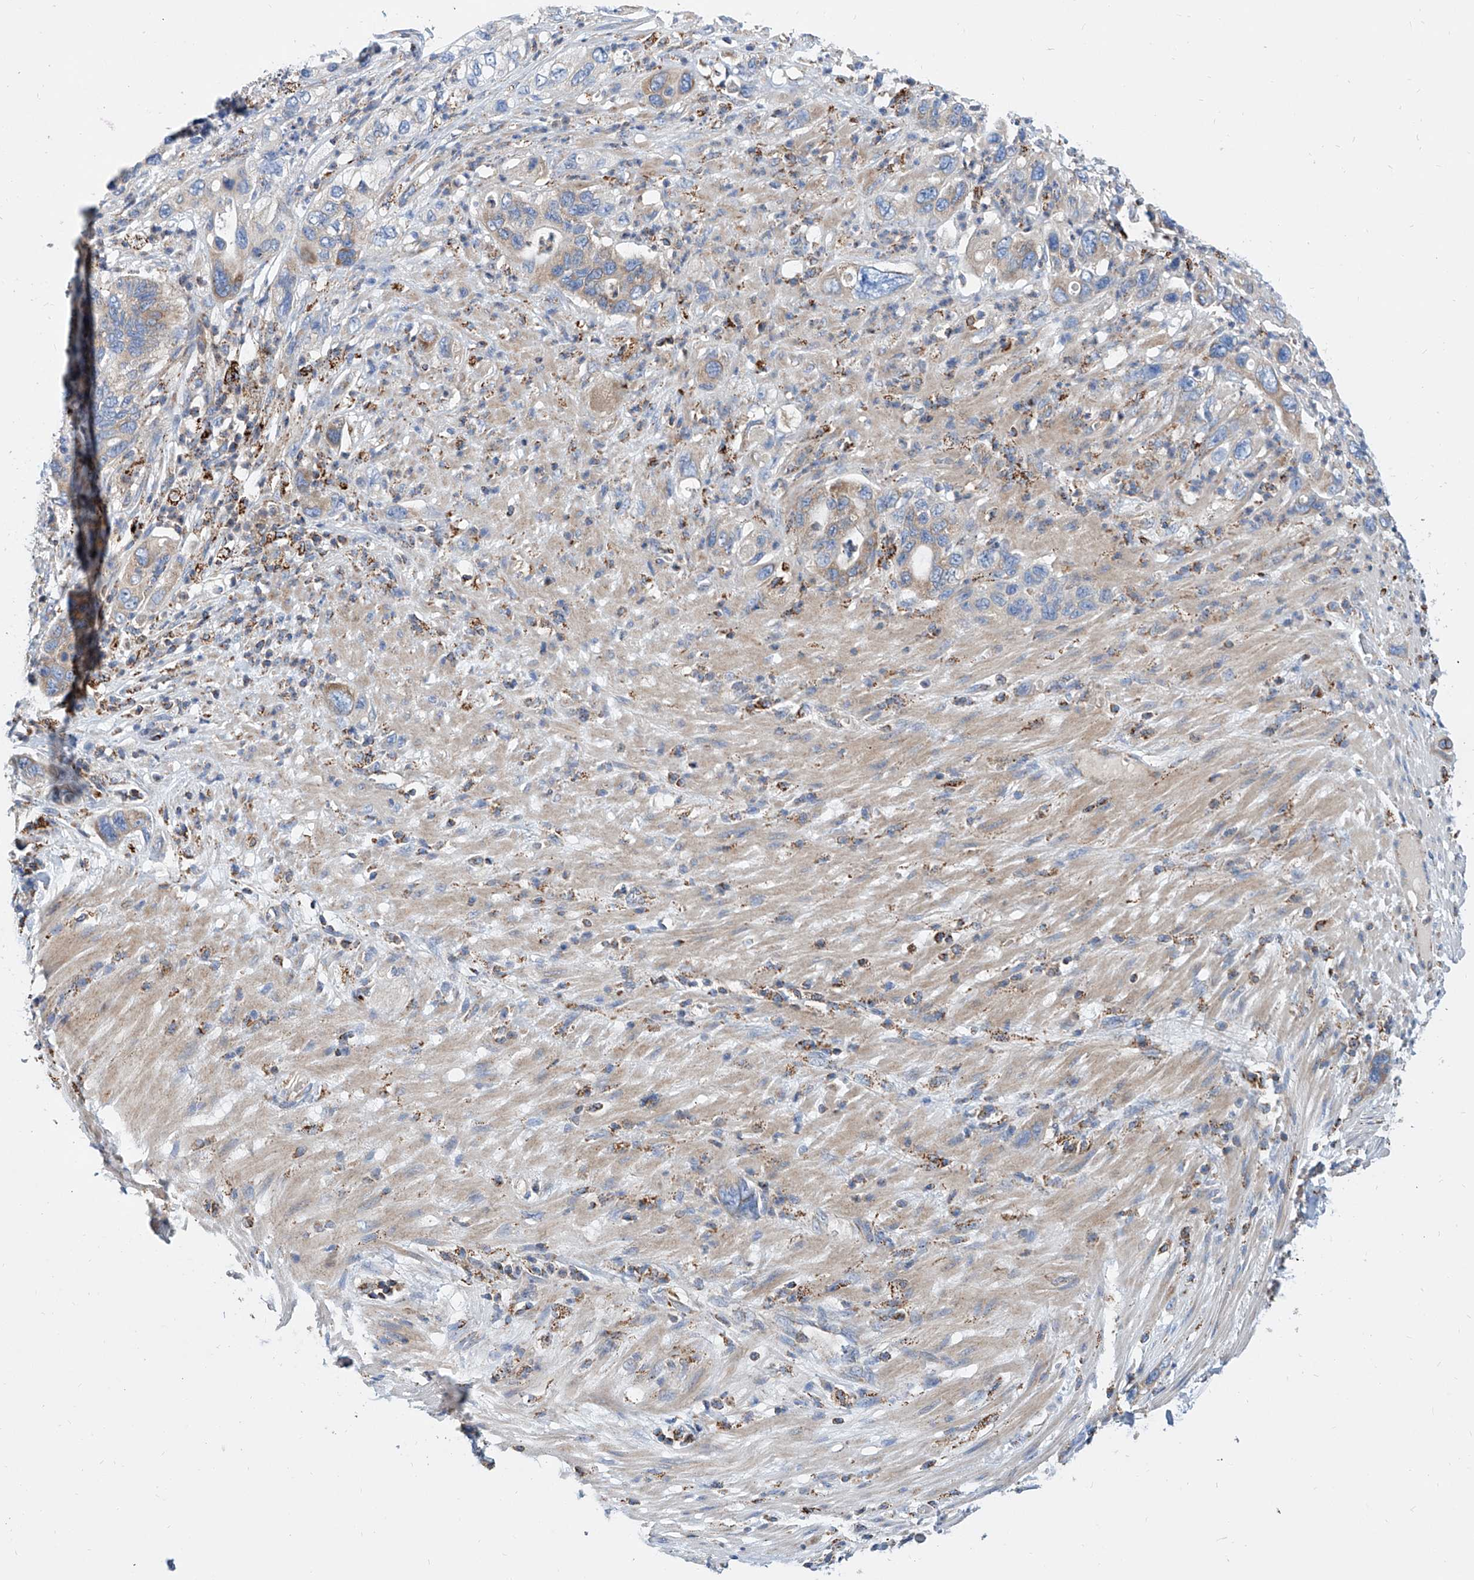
{"staining": {"intensity": "moderate", "quantity": "25%-75%", "location": "cytoplasmic/membranous"}, "tissue": "pancreatic cancer", "cell_type": "Tumor cells", "image_type": "cancer", "snomed": [{"axis": "morphology", "description": "Adenocarcinoma, NOS"}, {"axis": "topography", "description": "Pancreas"}], "caption": "DAB immunohistochemical staining of pancreatic adenocarcinoma reveals moderate cytoplasmic/membranous protein expression in about 25%-75% of tumor cells. The staining is performed using DAB (3,3'-diaminobenzidine) brown chromogen to label protein expression. The nuclei are counter-stained blue using hematoxylin.", "gene": "CPNE5", "patient": {"sex": "female", "age": 71}}